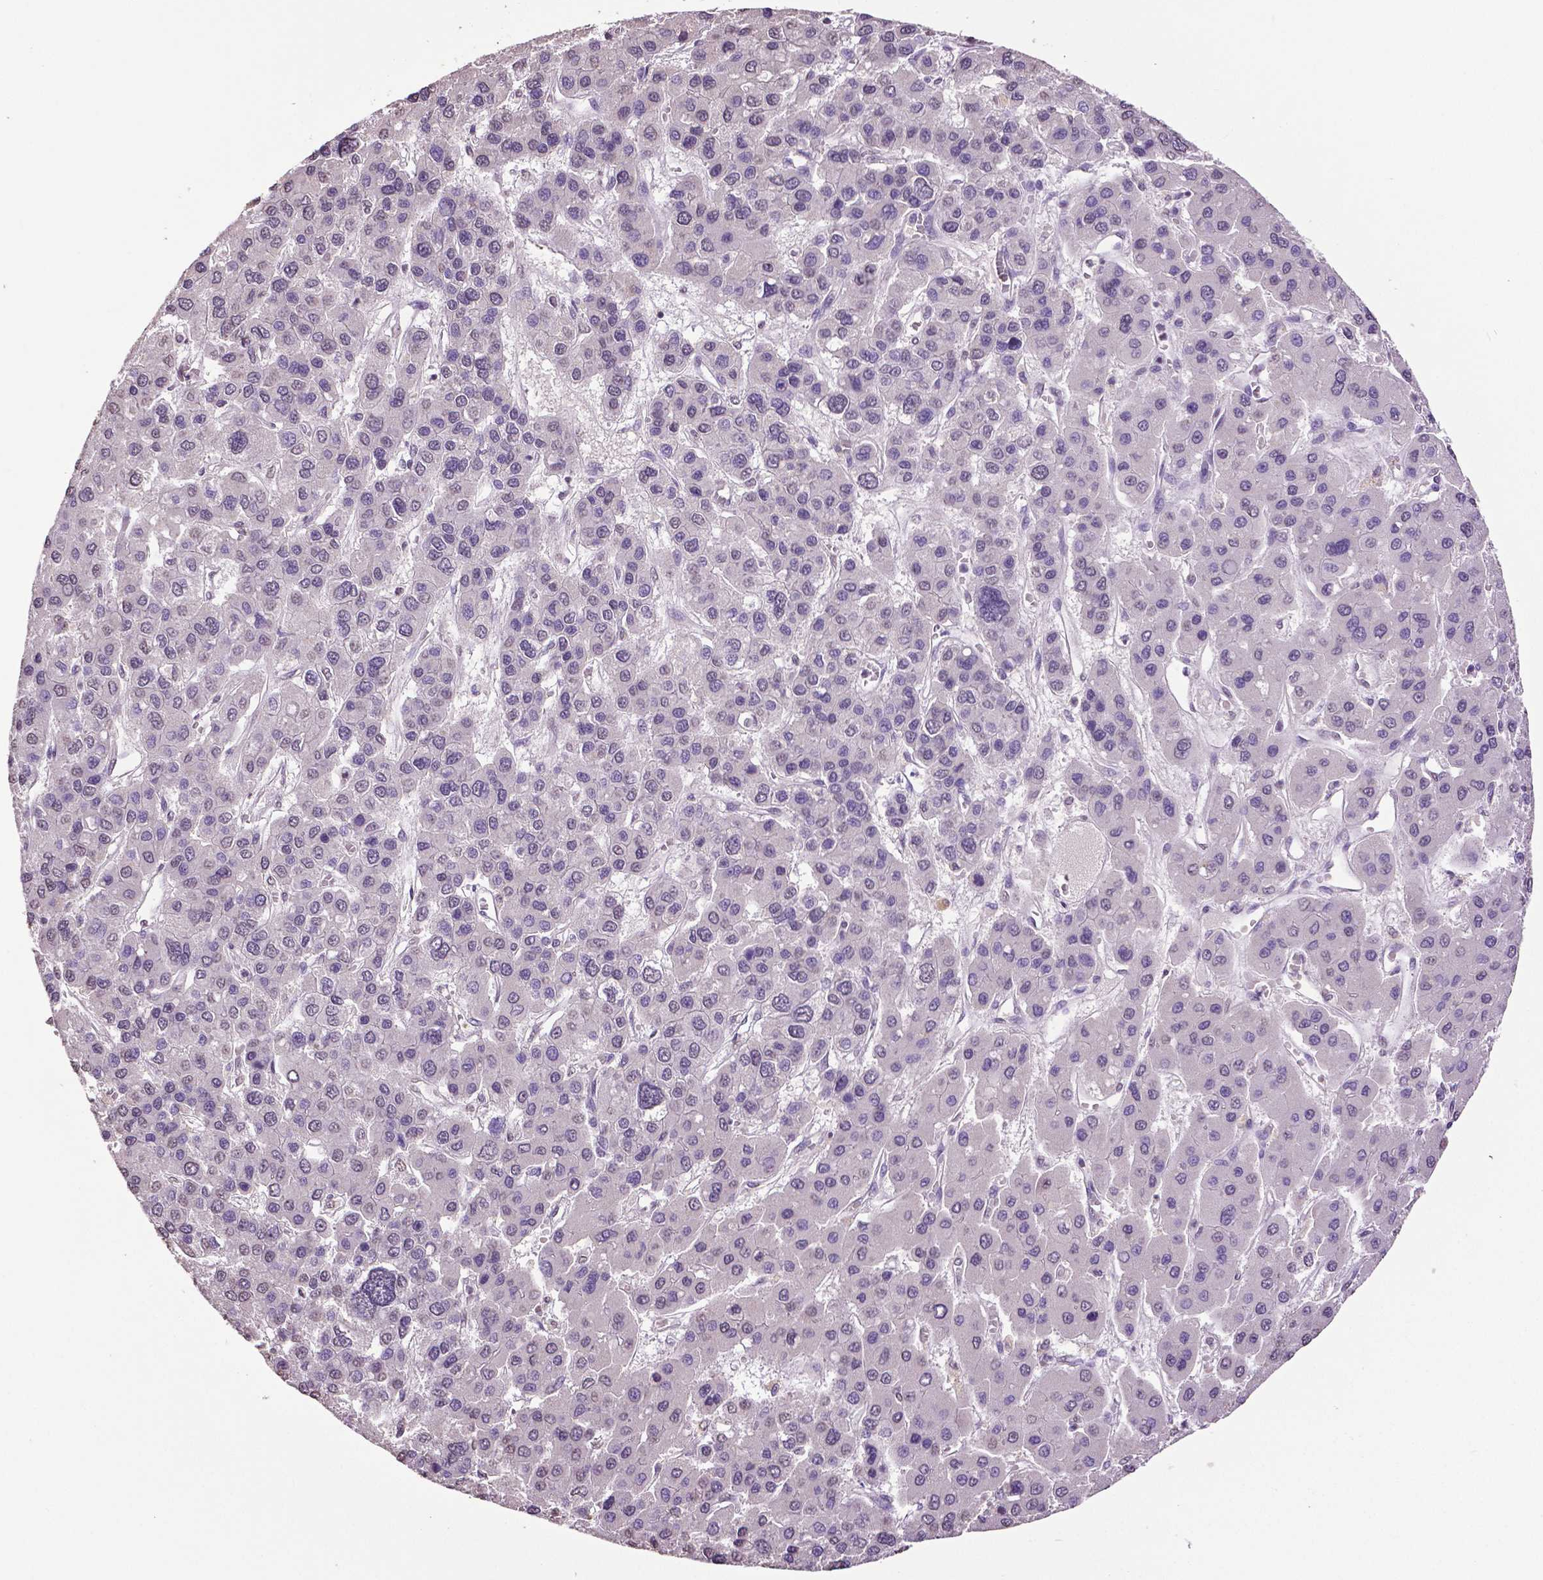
{"staining": {"intensity": "negative", "quantity": "none", "location": "none"}, "tissue": "liver cancer", "cell_type": "Tumor cells", "image_type": "cancer", "snomed": [{"axis": "morphology", "description": "Carcinoma, Hepatocellular, NOS"}, {"axis": "topography", "description": "Liver"}], "caption": "Immunohistochemical staining of human liver cancer (hepatocellular carcinoma) reveals no significant positivity in tumor cells. (DAB (3,3'-diaminobenzidine) immunohistochemistry (IHC) visualized using brightfield microscopy, high magnification).", "gene": "RUNX3", "patient": {"sex": "female", "age": 41}}